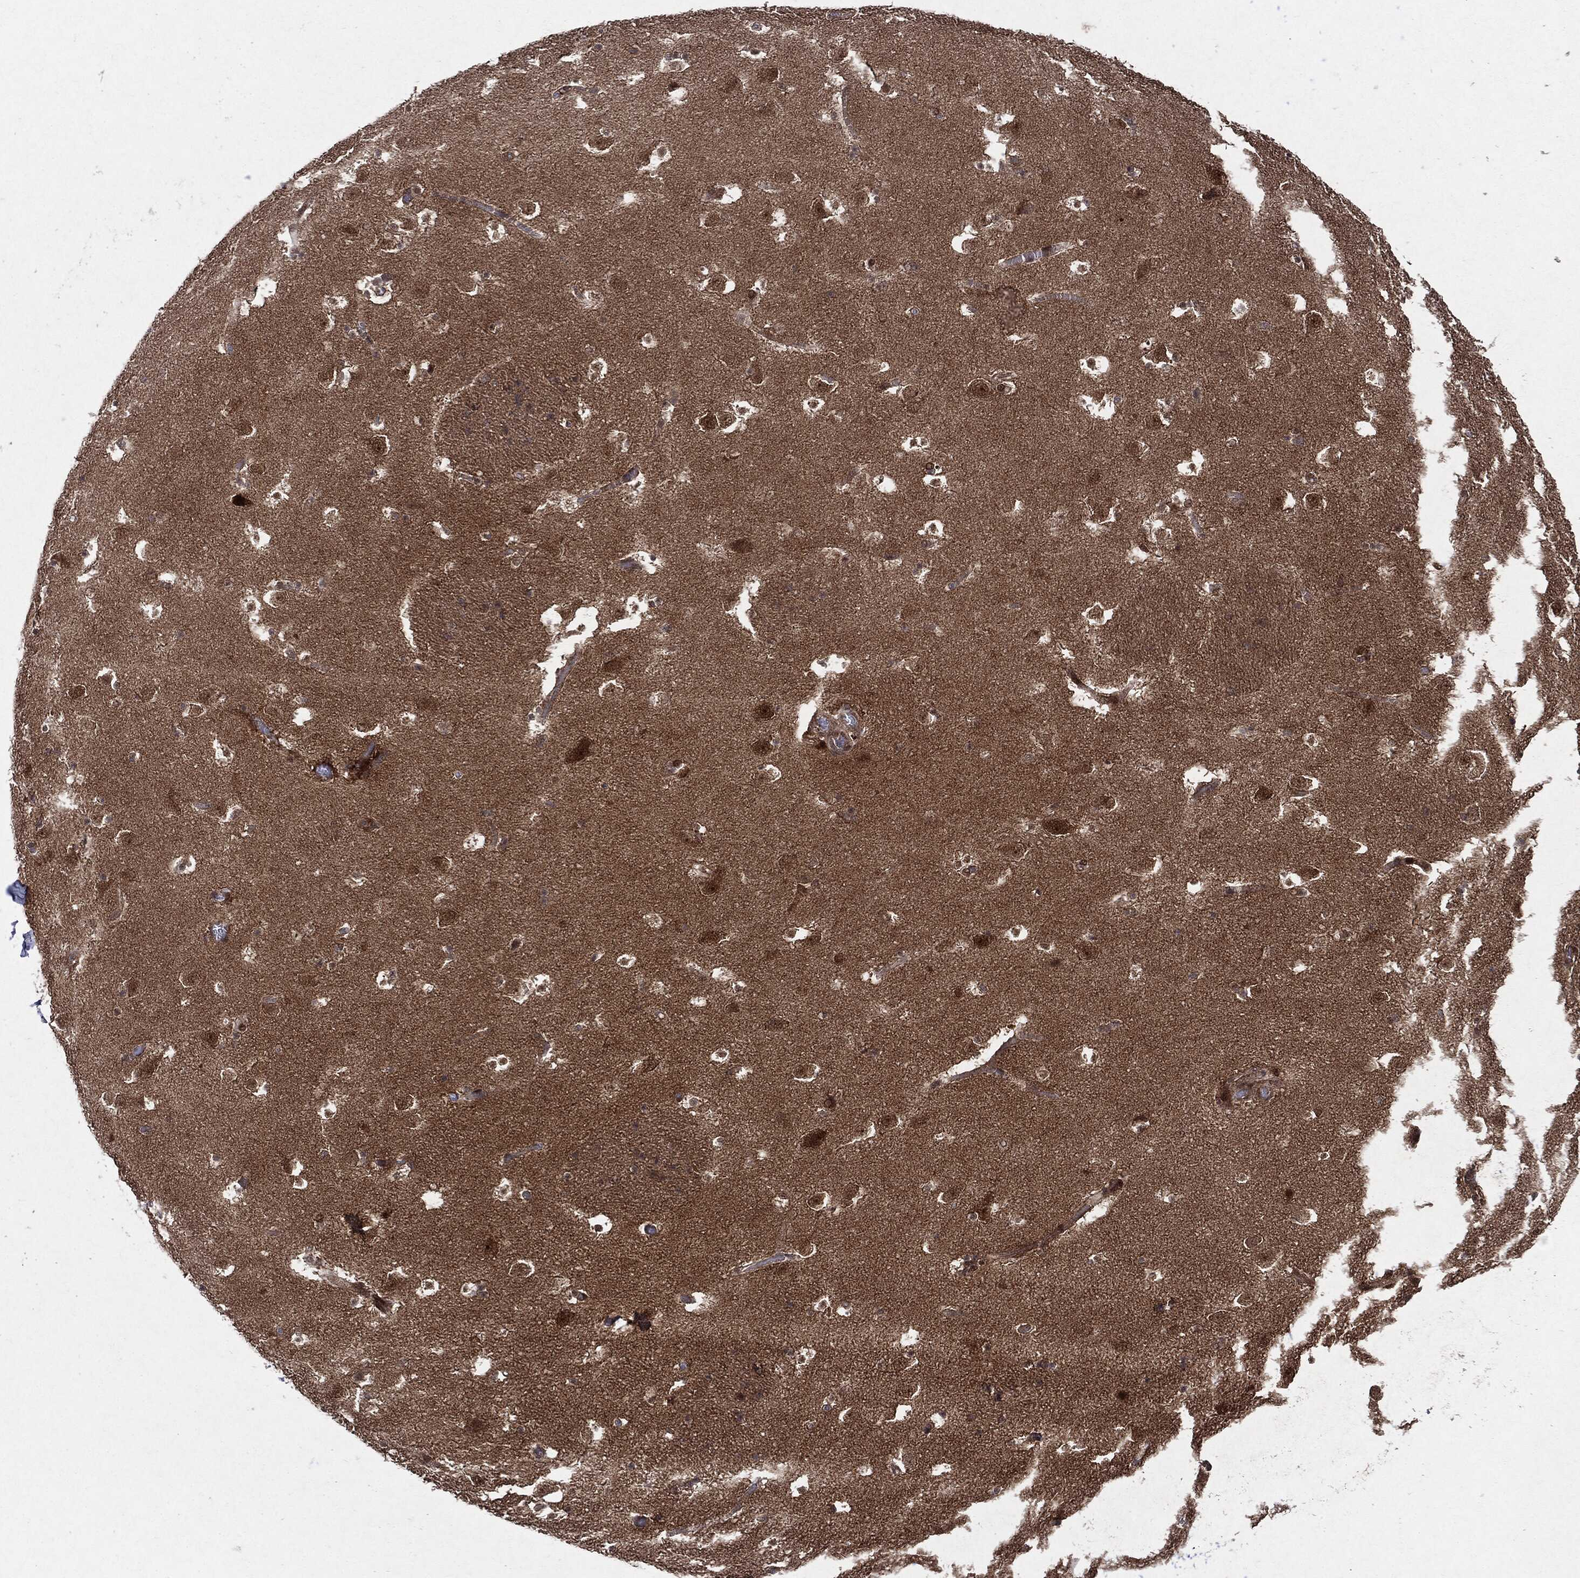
{"staining": {"intensity": "negative", "quantity": "none", "location": "none"}, "tissue": "caudate", "cell_type": "Glial cells", "image_type": "normal", "snomed": [{"axis": "morphology", "description": "Normal tissue, NOS"}, {"axis": "topography", "description": "Lateral ventricle wall"}], "caption": "DAB immunohistochemical staining of benign human caudate shows no significant staining in glial cells. The staining was performed using DAB to visualize the protein expression in brown, while the nuclei were stained in blue with hematoxylin (Magnification: 20x).", "gene": "OTUB1", "patient": {"sex": "female", "age": 42}}